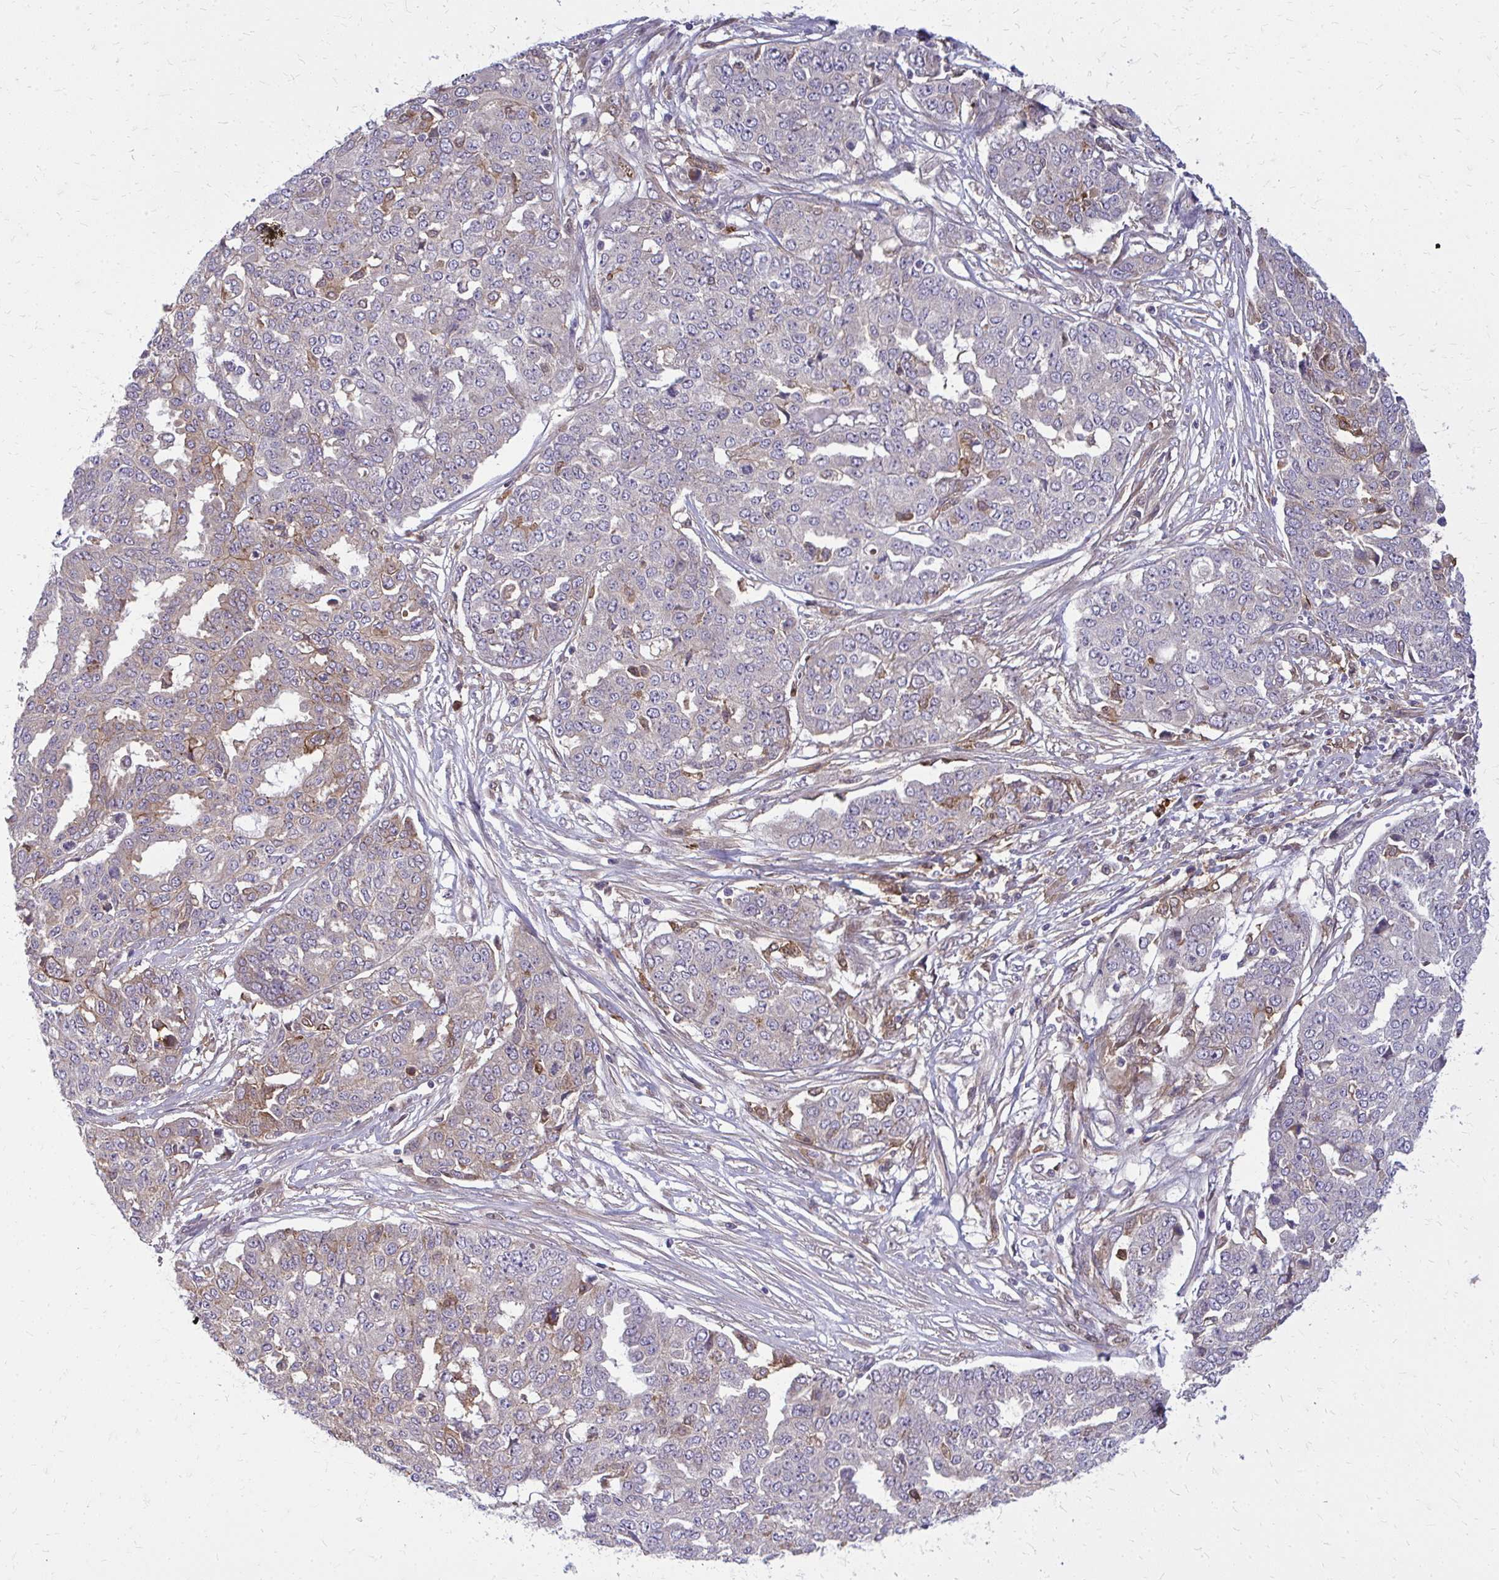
{"staining": {"intensity": "weak", "quantity": "<25%", "location": "cytoplasmic/membranous"}, "tissue": "ovarian cancer", "cell_type": "Tumor cells", "image_type": "cancer", "snomed": [{"axis": "morphology", "description": "Cystadenocarcinoma, serous, NOS"}, {"axis": "topography", "description": "Soft tissue"}, {"axis": "topography", "description": "Ovary"}], "caption": "An IHC image of ovarian serous cystadenocarcinoma is shown. There is no staining in tumor cells of ovarian serous cystadenocarcinoma.", "gene": "OXNAD1", "patient": {"sex": "female", "age": 57}}